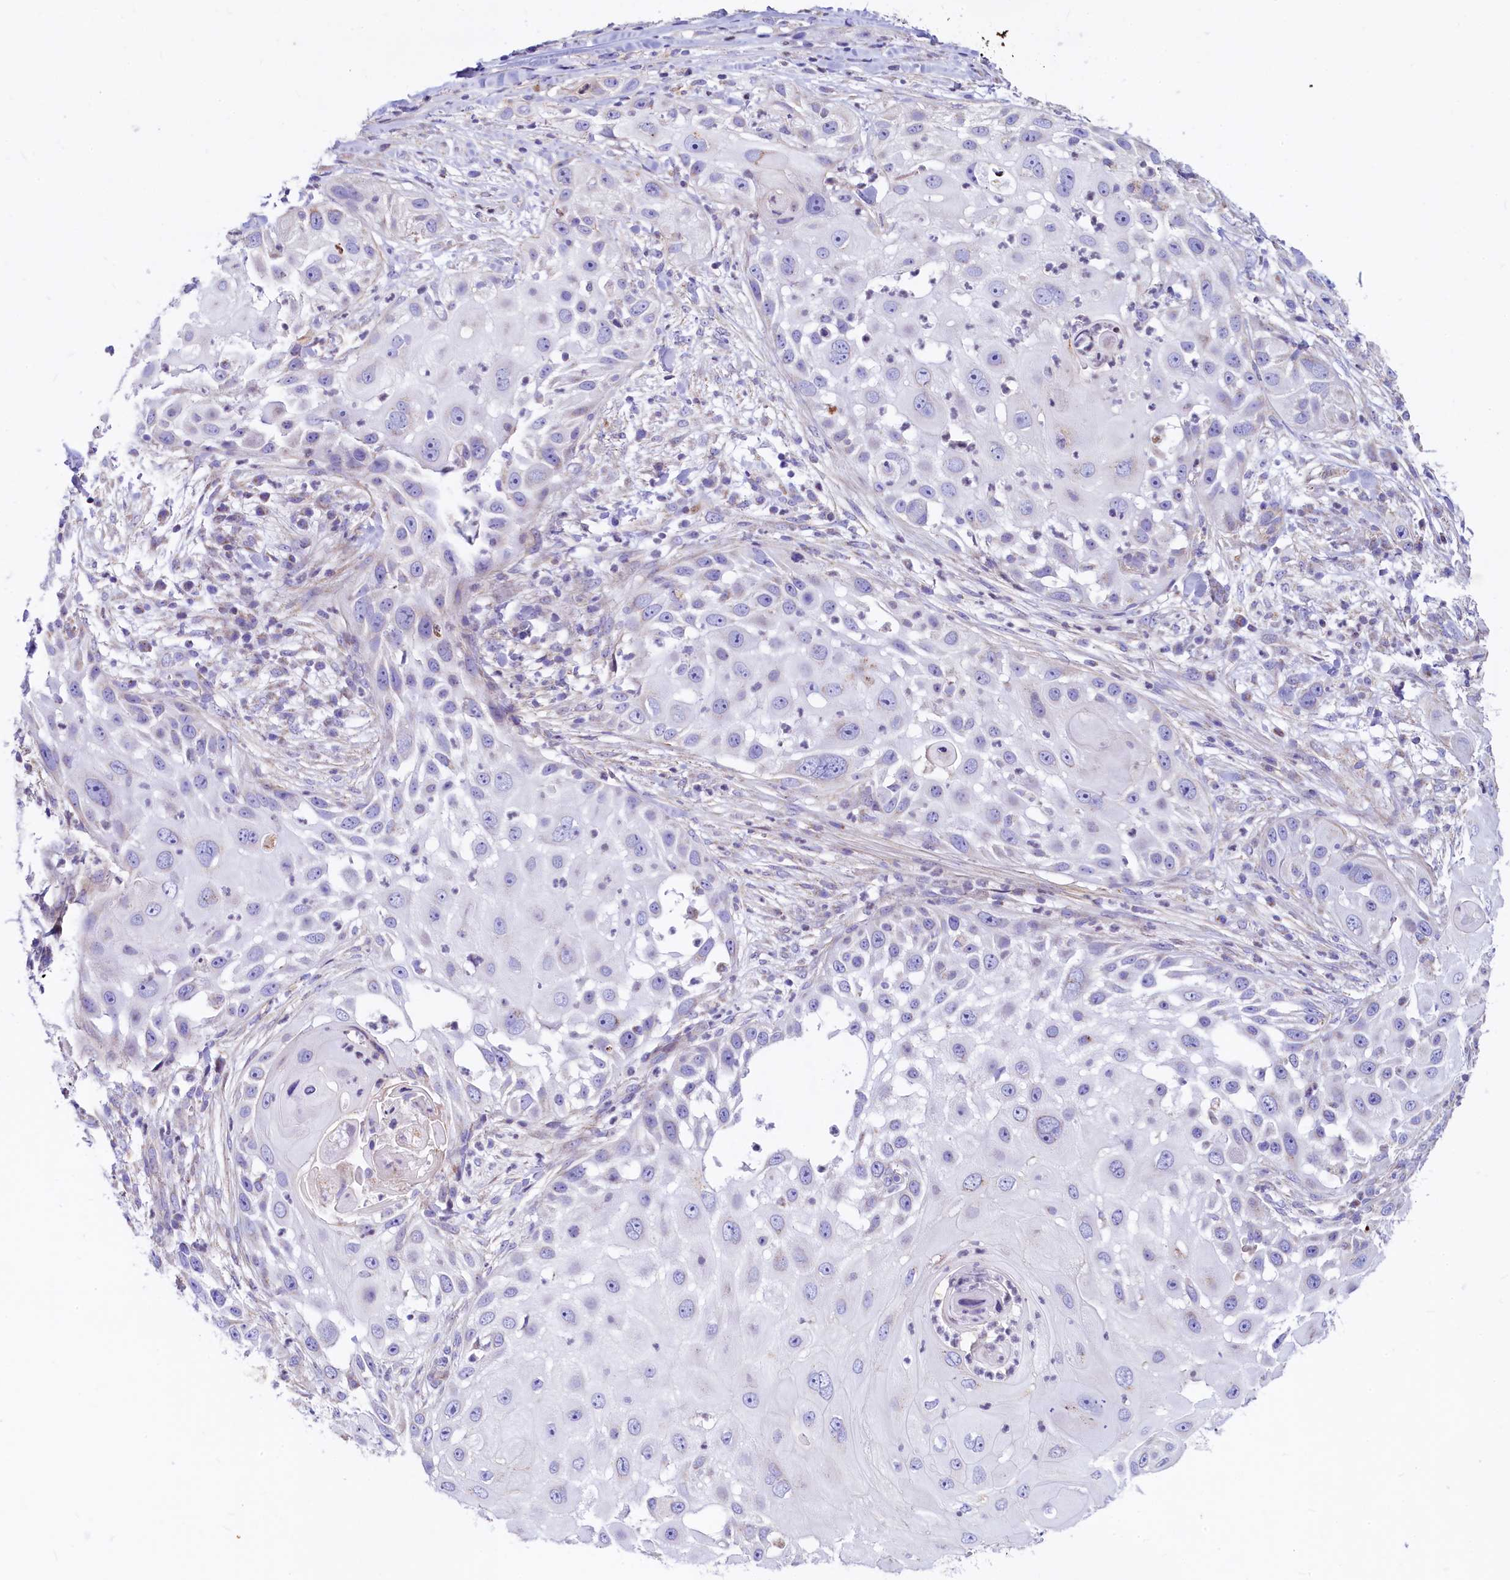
{"staining": {"intensity": "negative", "quantity": "none", "location": "none"}, "tissue": "skin cancer", "cell_type": "Tumor cells", "image_type": "cancer", "snomed": [{"axis": "morphology", "description": "Squamous cell carcinoma, NOS"}, {"axis": "topography", "description": "Skin"}], "caption": "IHC of skin squamous cell carcinoma reveals no positivity in tumor cells.", "gene": "VWCE", "patient": {"sex": "female", "age": 44}}